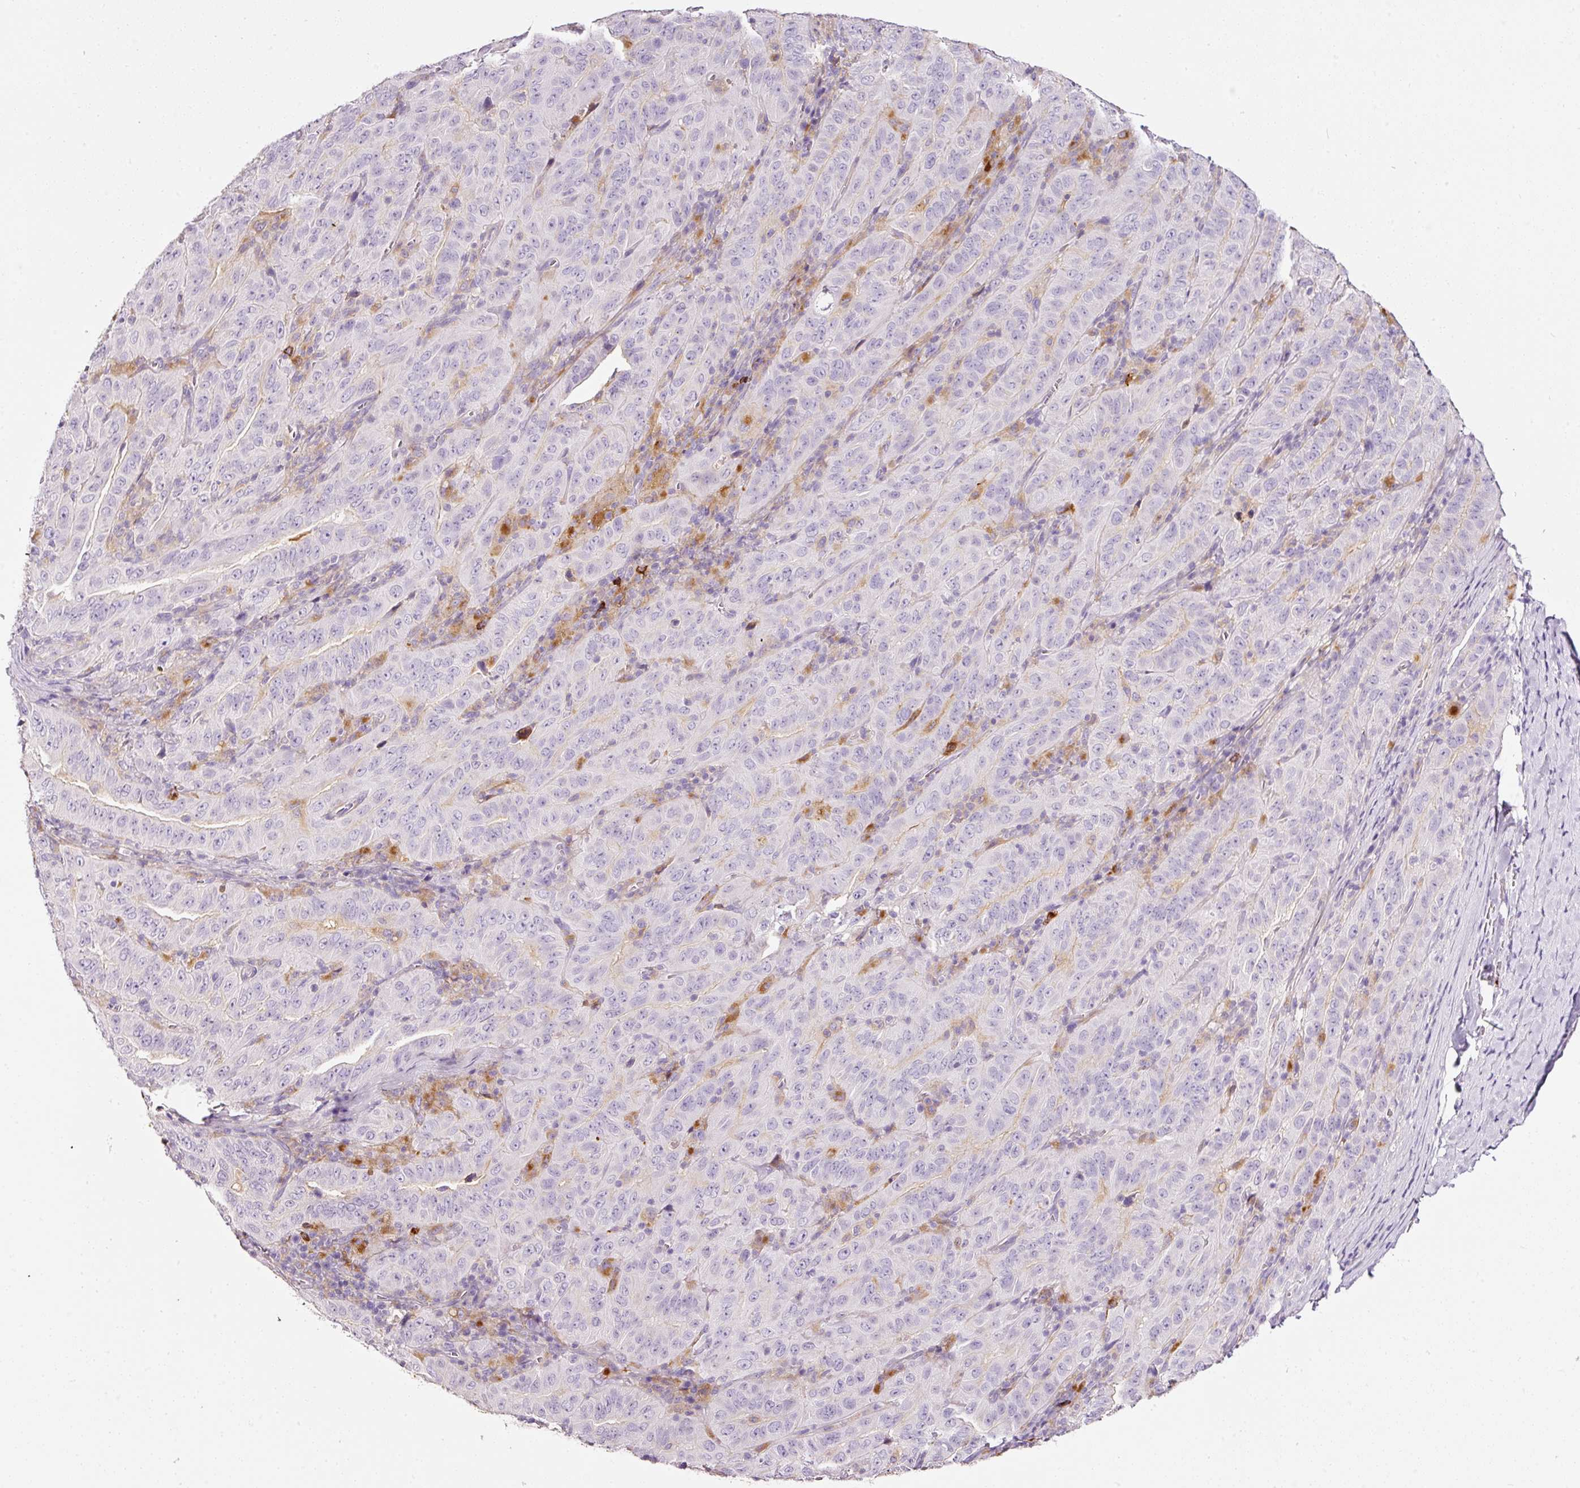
{"staining": {"intensity": "negative", "quantity": "none", "location": "none"}, "tissue": "pancreatic cancer", "cell_type": "Tumor cells", "image_type": "cancer", "snomed": [{"axis": "morphology", "description": "Adenocarcinoma, NOS"}, {"axis": "topography", "description": "Pancreas"}], "caption": "Tumor cells are negative for brown protein staining in adenocarcinoma (pancreatic).", "gene": "CYB561A3", "patient": {"sex": "male", "age": 63}}